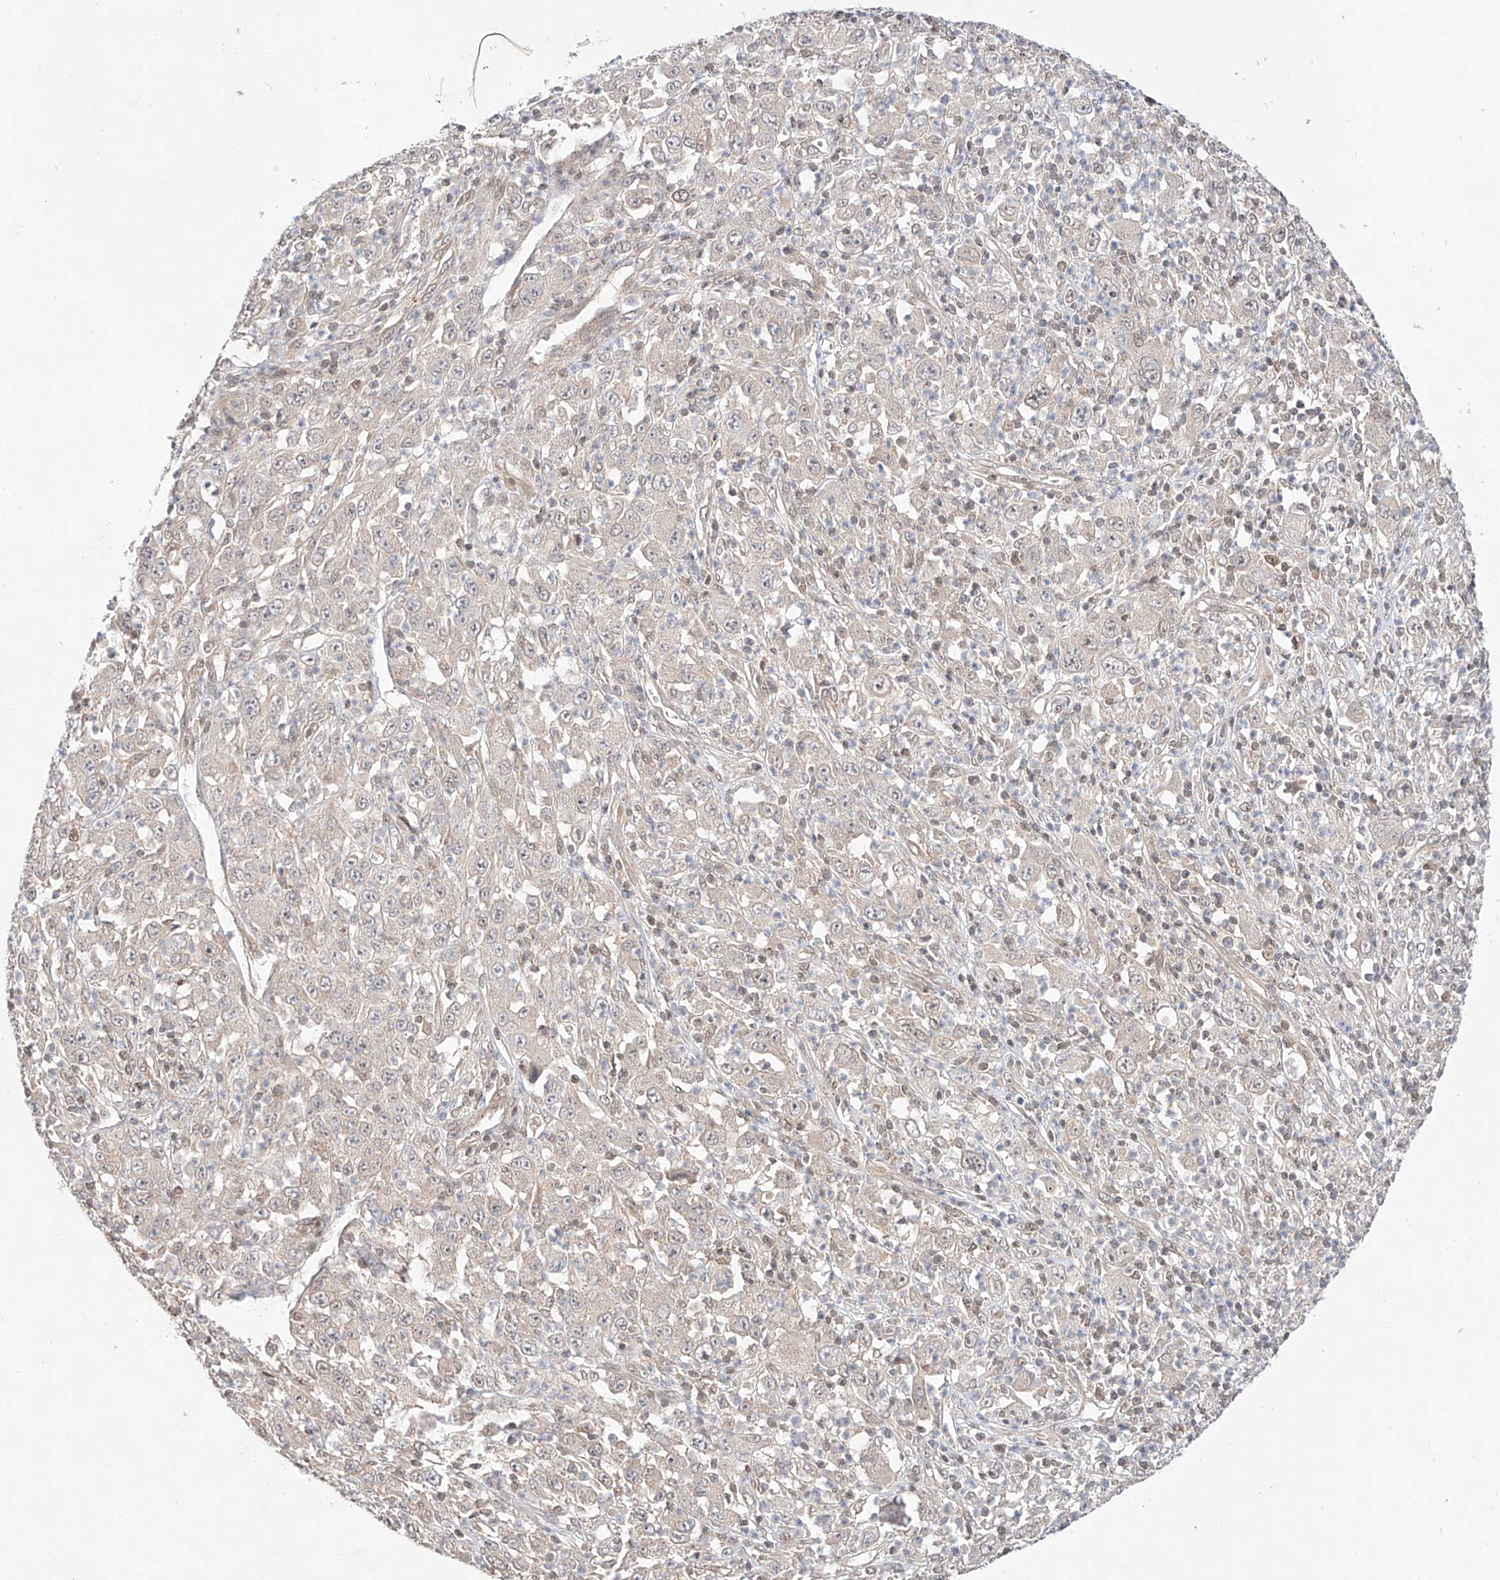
{"staining": {"intensity": "negative", "quantity": "none", "location": "none"}, "tissue": "melanoma", "cell_type": "Tumor cells", "image_type": "cancer", "snomed": [{"axis": "morphology", "description": "Malignant melanoma, Metastatic site"}, {"axis": "topography", "description": "Skin"}], "caption": "Immunohistochemistry (IHC) of human melanoma shows no positivity in tumor cells.", "gene": "TSR2", "patient": {"sex": "female", "age": 56}}